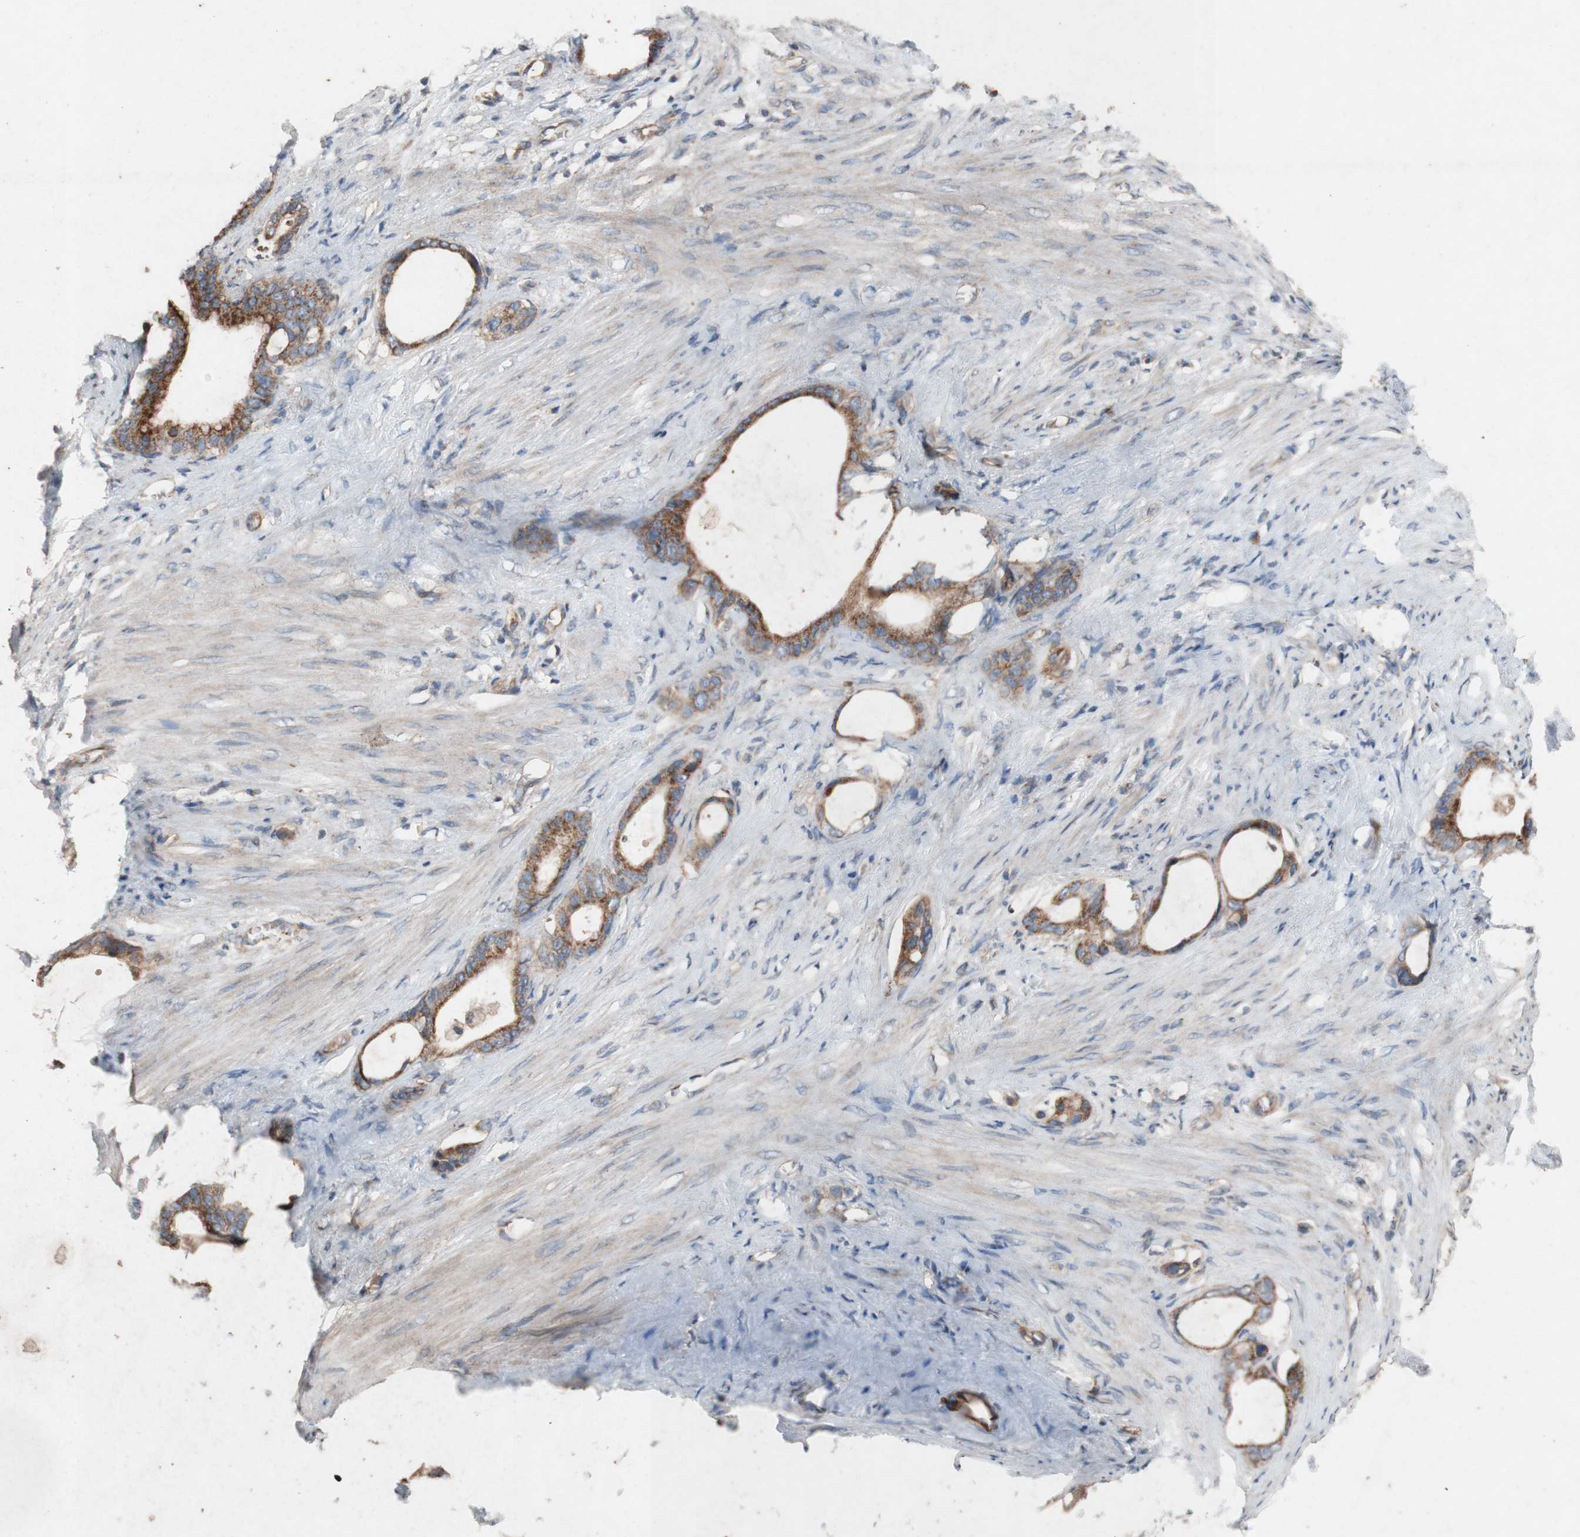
{"staining": {"intensity": "moderate", "quantity": ">75%", "location": "cytoplasmic/membranous"}, "tissue": "stomach cancer", "cell_type": "Tumor cells", "image_type": "cancer", "snomed": [{"axis": "morphology", "description": "Adenocarcinoma, NOS"}, {"axis": "topography", "description": "Stomach"}], "caption": "About >75% of tumor cells in stomach cancer (adenocarcinoma) show moderate cytoplasmic/membranous protein expression as visualized by brown immunohistochemical staining.", "gene": "TST", "patient": {"sex": "female", "age": 75}}